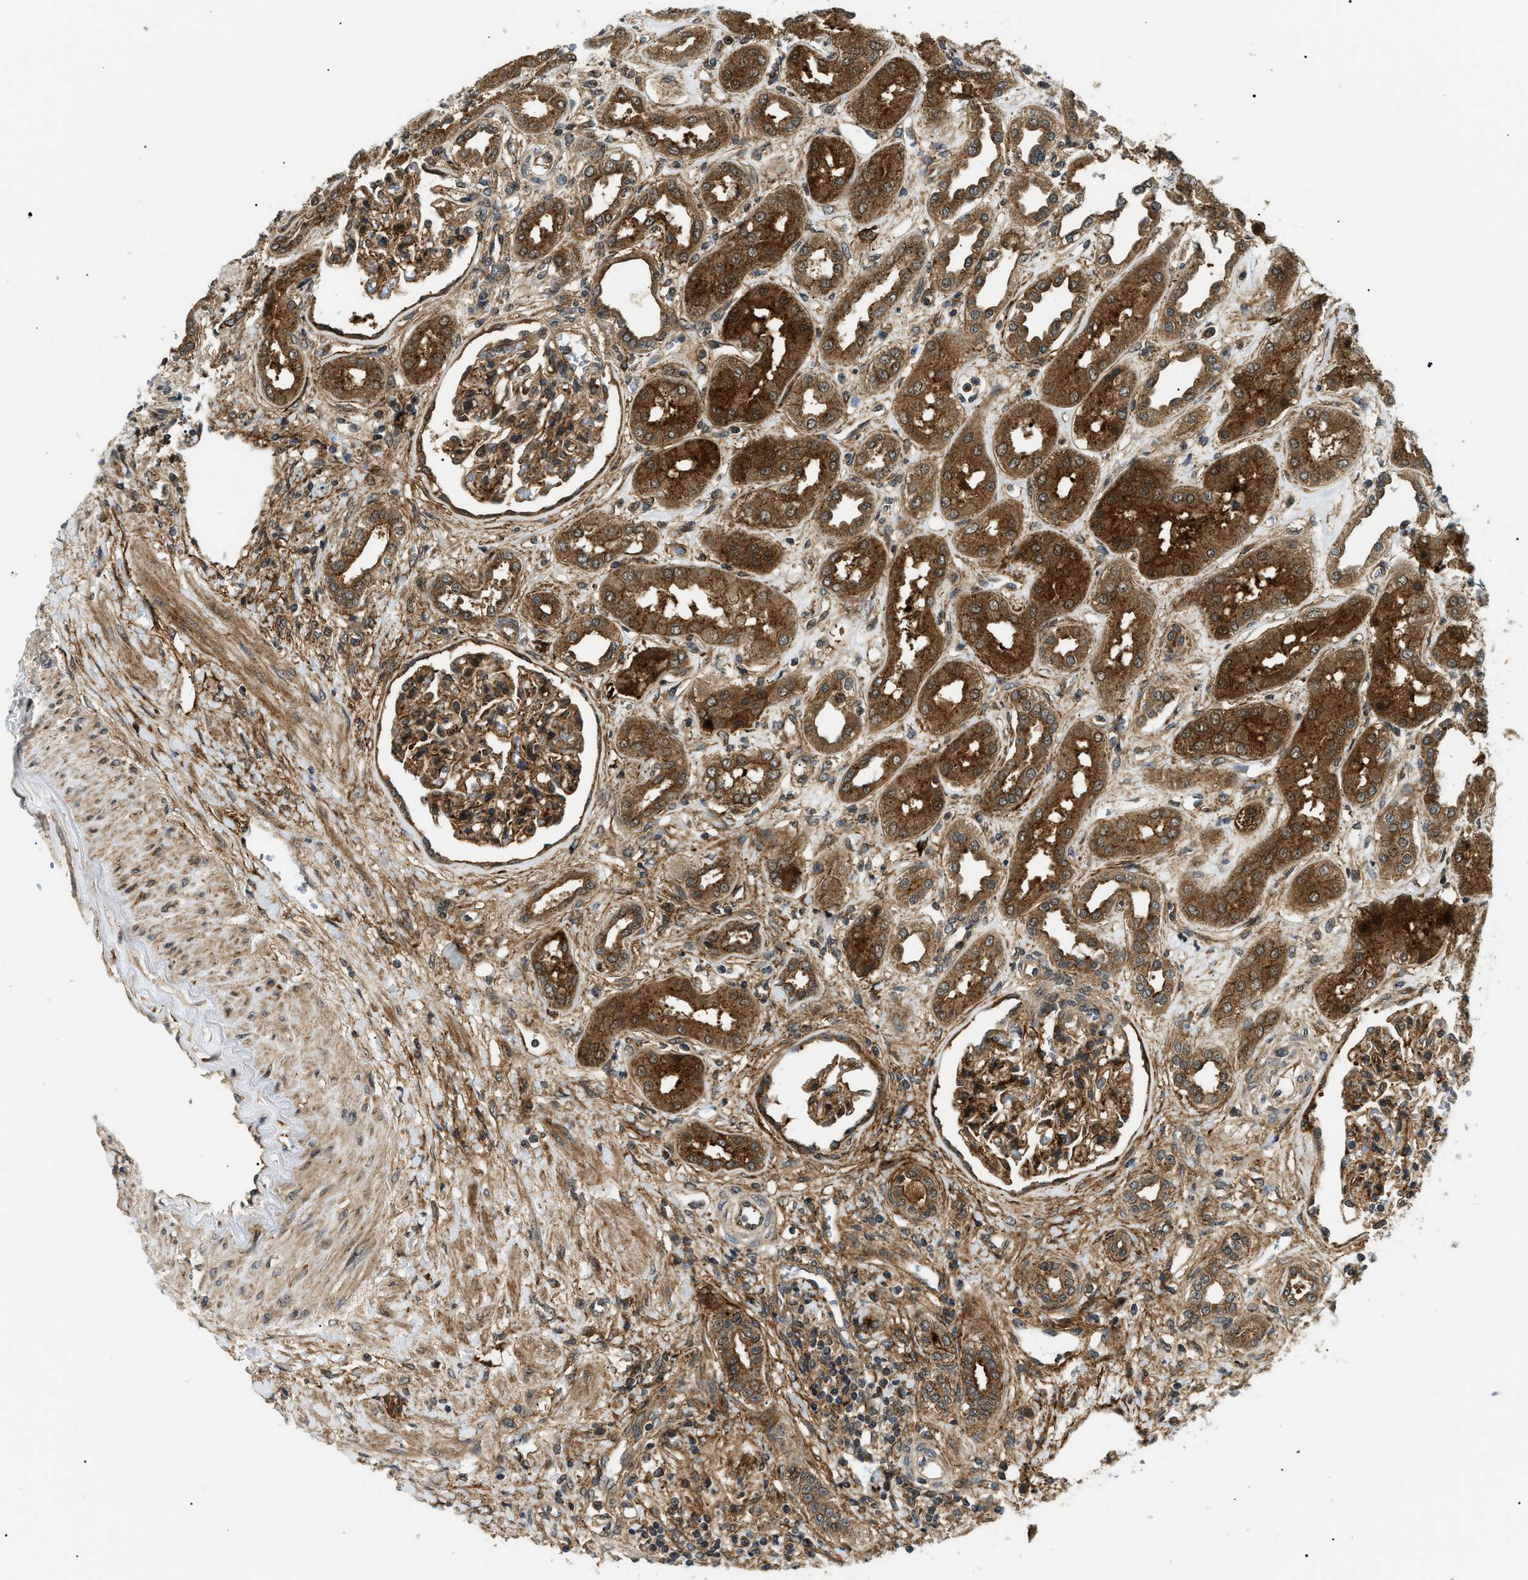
{"staining": {"intensity": "strong", "quantity": ">75%", "location": "cytoplasmic/membranous,nuclear"}, "tissue": "kidney", "cell_type": "Cells in glomeruli", "image_type": "normal", "snomed": [{"axis": "morphology", "description": "Normal tissue, NOS"}, {"axis": "topography", "description": "Kidney"}], "caption": "IHC photomicrograph of normal kidney stained for a protein (brown), which exhibits high levels of strong cytoplasmic/membranous,nuclear expression in about >75% of cells in glomeruli.", "gene": "ATP6AP1", "patient": {"sex": "male", "age": 59}}